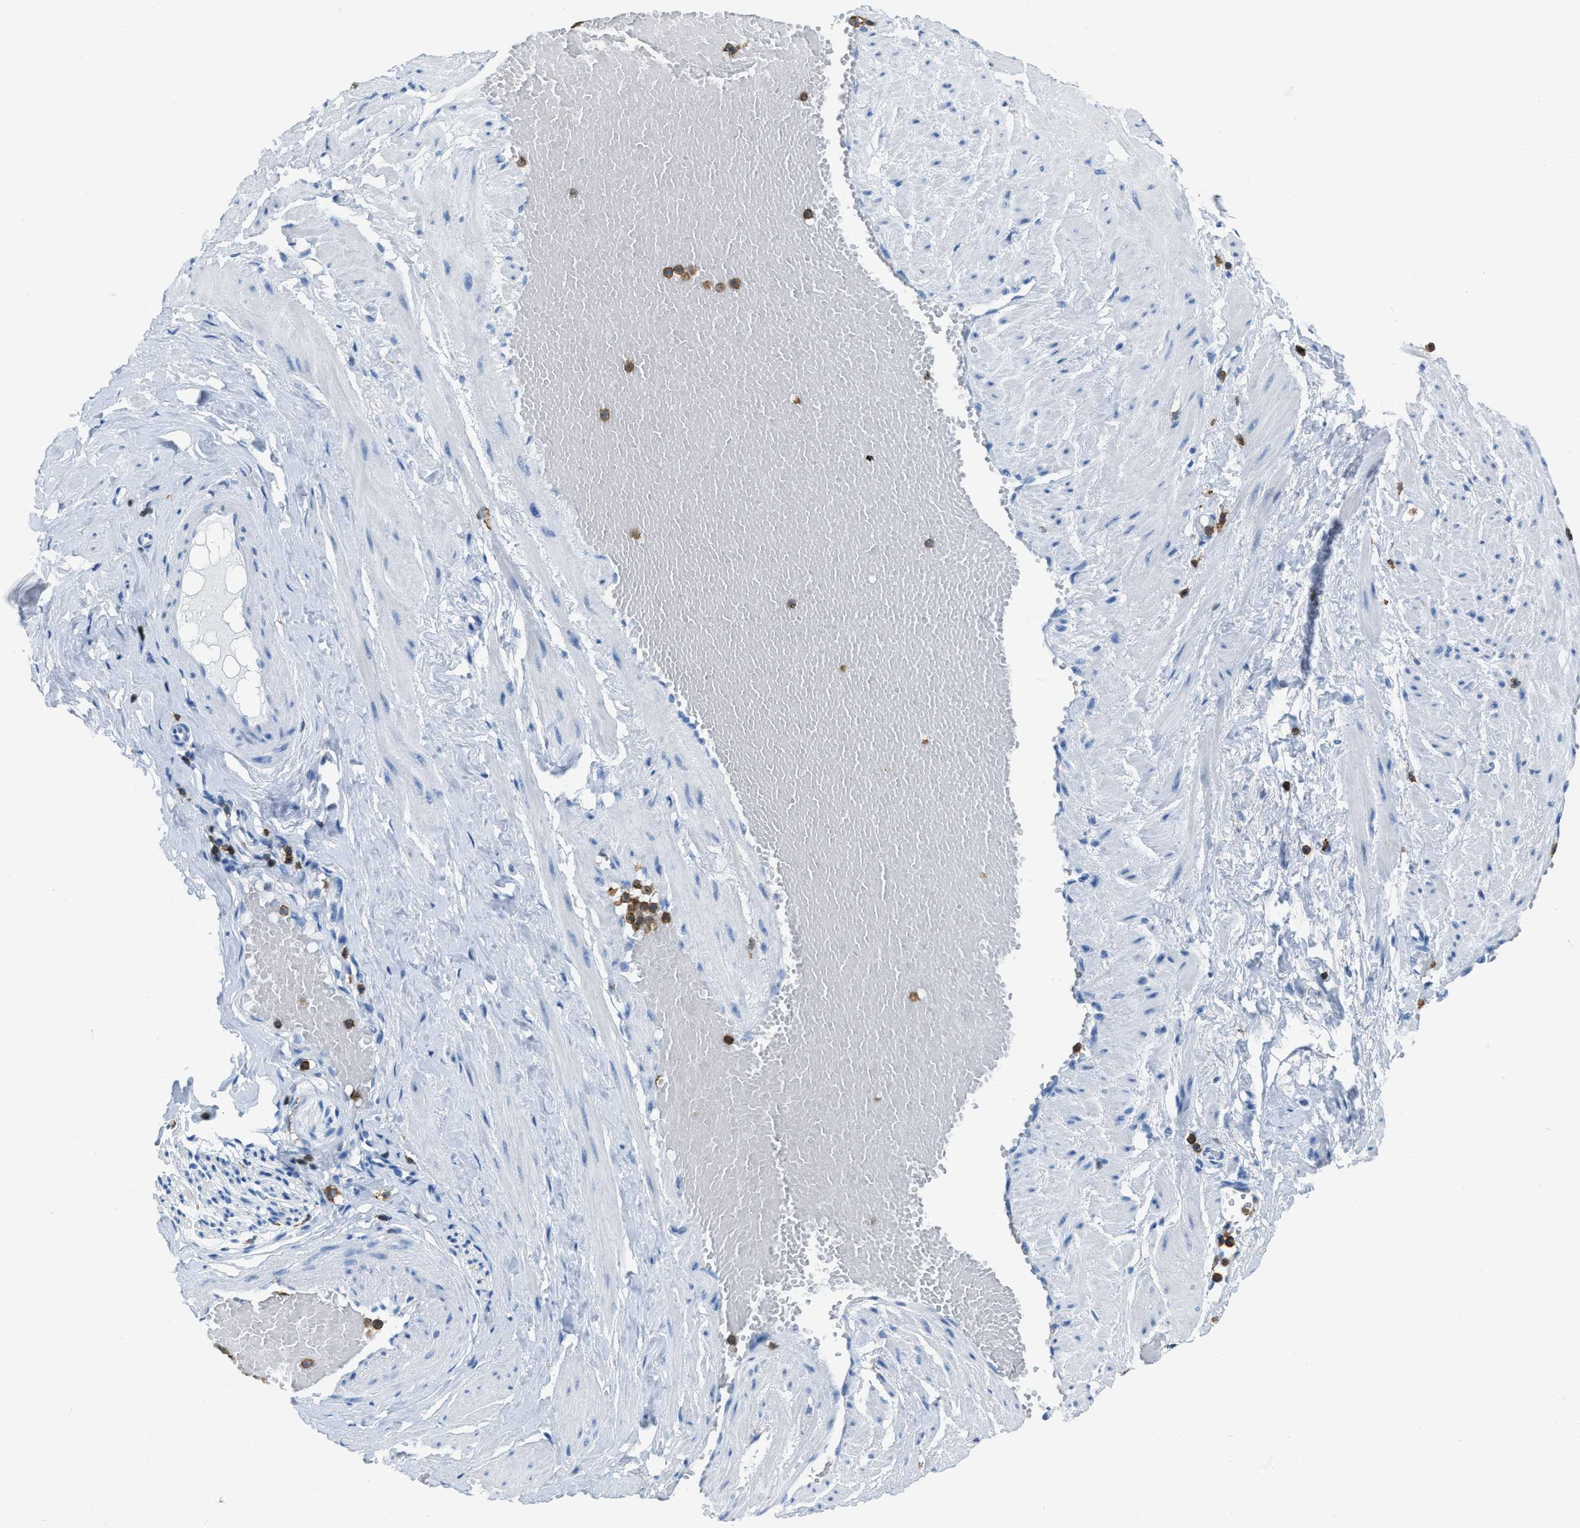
{"staining": {"intensity": "negative", "quantity": "none", "location": "none"}, "tissue": "adipose tissue", "cell_type": "Adipocytes", "image_type": "normal", "snomed": [{"axis": "morphology", "description": "Normal tissue, NOS"}, {"axis": "topography", "description": "Soft tissue"}, {"axis": "topography", "description": "Vascular tissue"}], "caption": "This is an immunohistochemistry (IHC) photomicrograph of normal human adipose tissue. There is no staining in adipocytes.", "gene": "LSP1", "patient": {"sex": "female", "age": 35}}